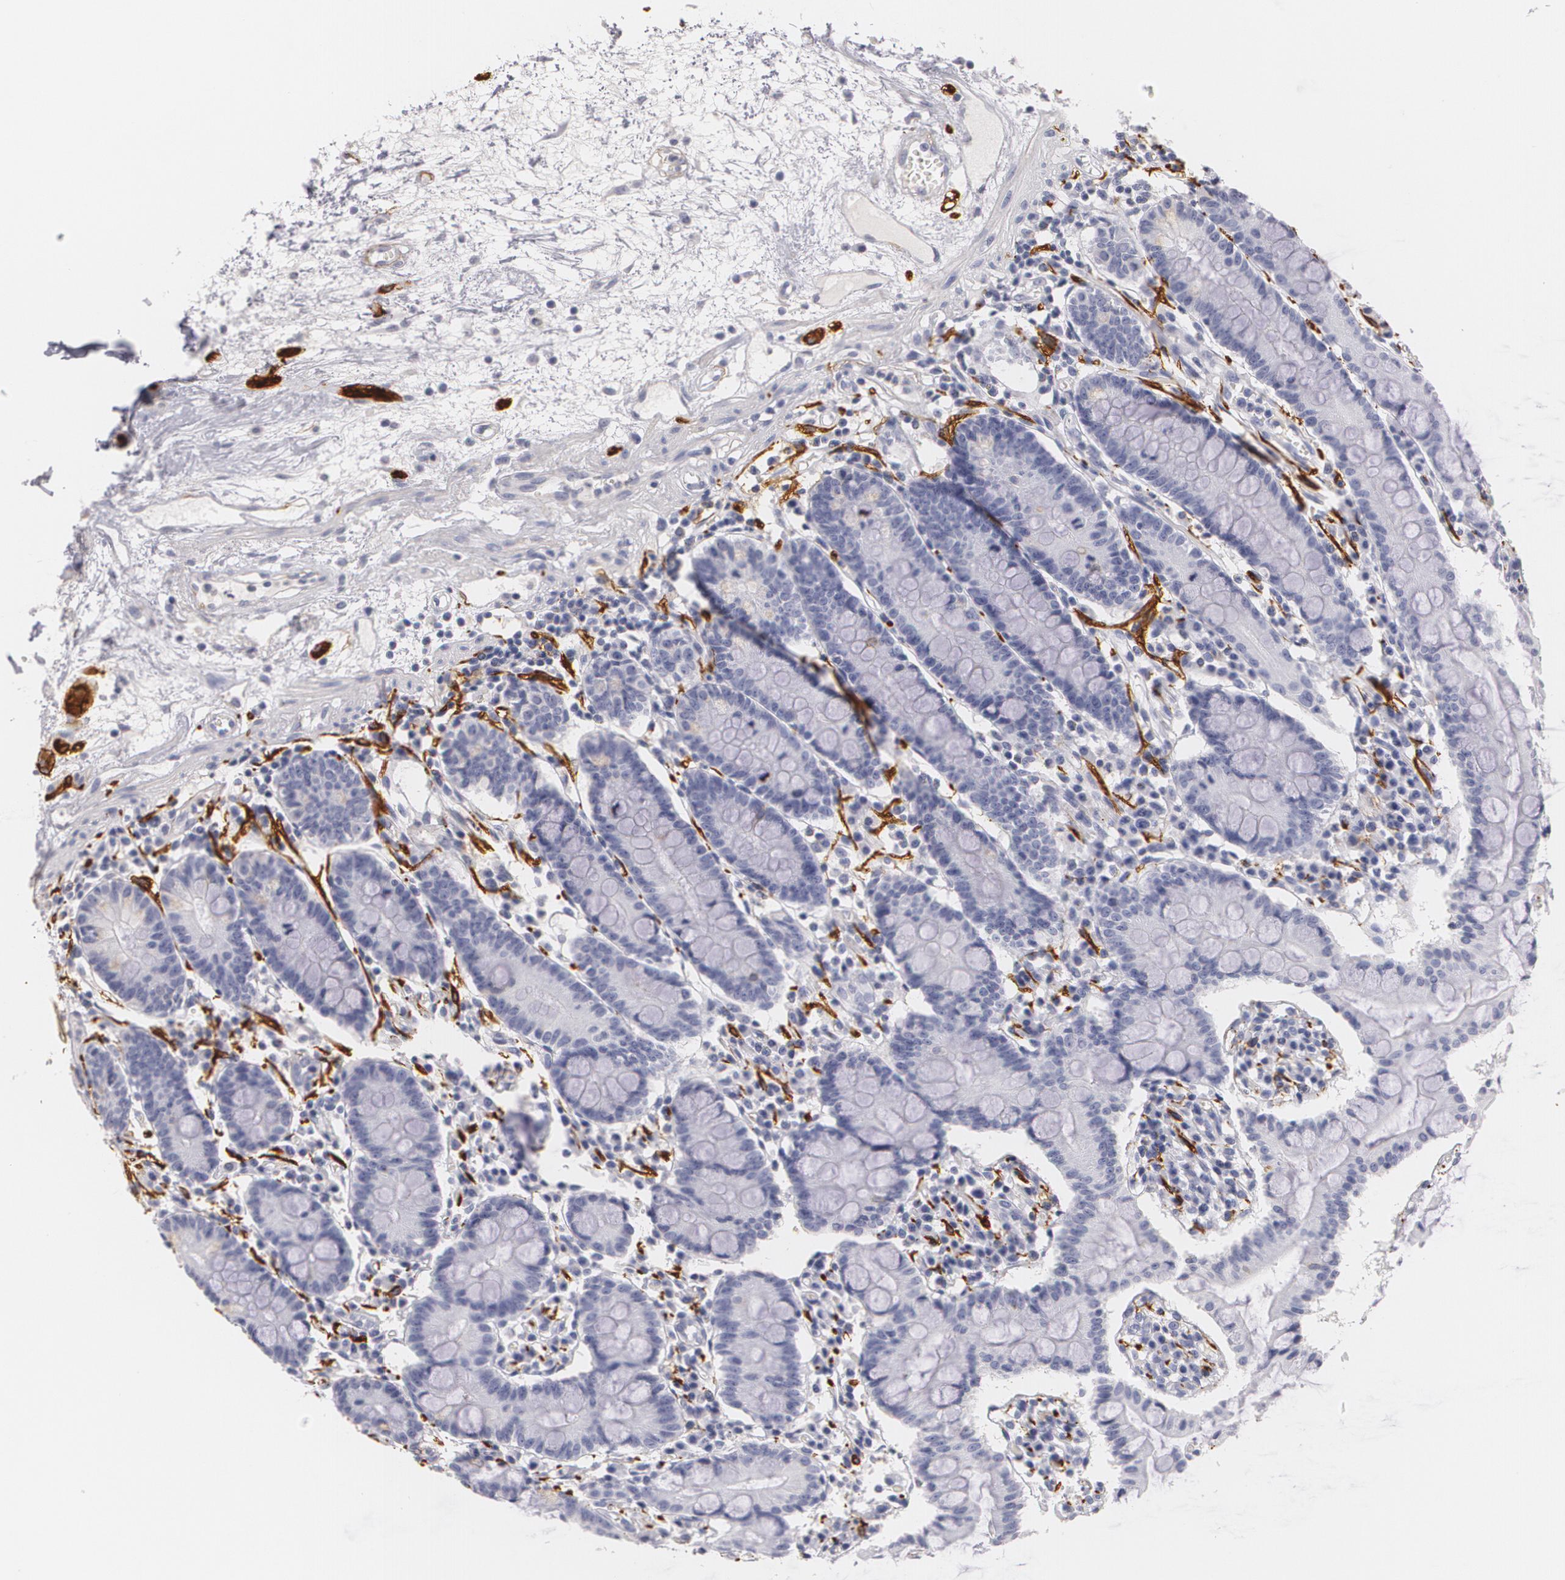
{"staining": {"intensity": "negative", "quantity": "none", "location": "none"}, "tissue": "small intestine", "cell_type": "Glandular cells", "image_type": "normal", "snomed": [{"axis": "morphology", "description": "Normal tissue, NOS"}, {"axis": "topography", "description": "Small intestine"}], "caption": "Glandular cells are negative for protein expression in normal human small intestine. (DAB immunohistochemistry with hematoxylin counter stain).", "gene": "NGFR", "patient": {"sex": "female", "age": 51}}